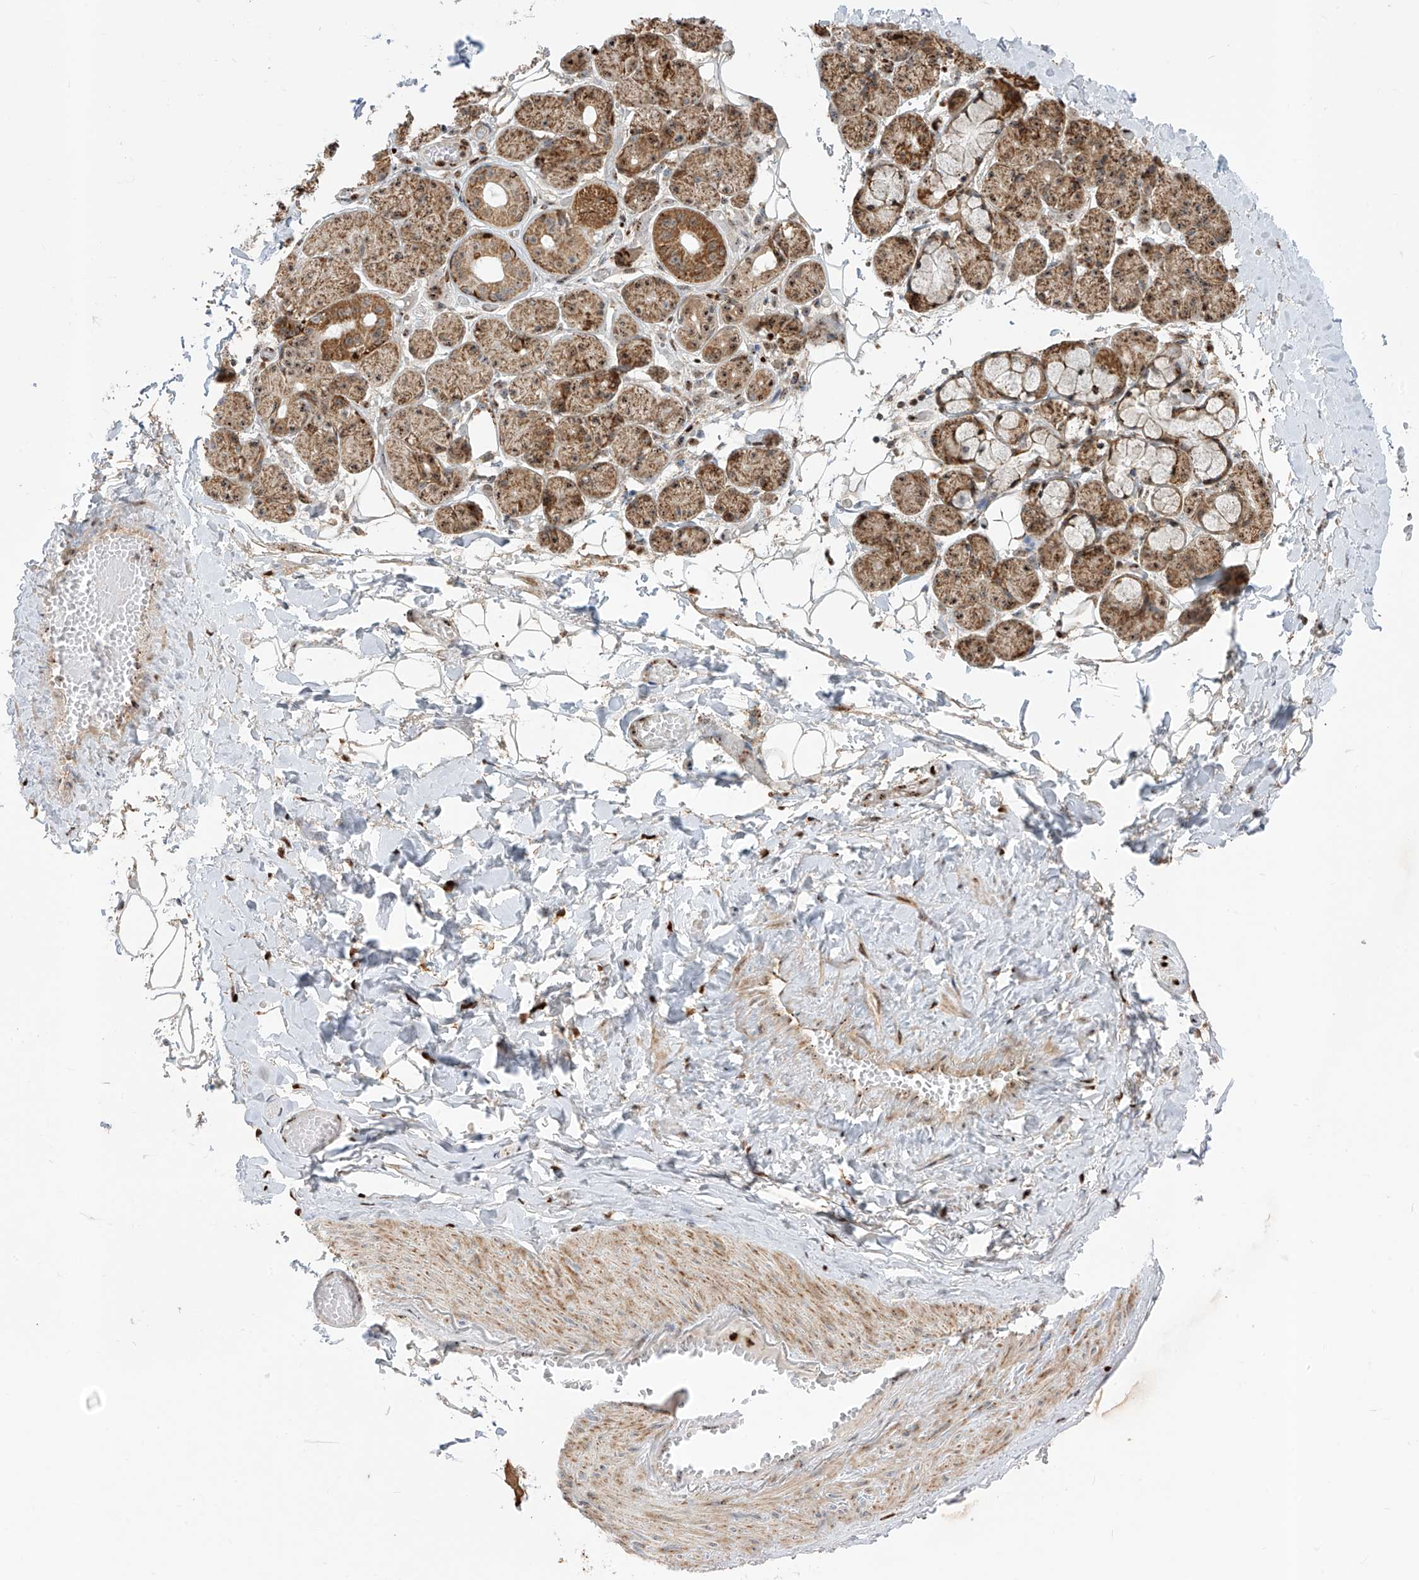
{"staining": {"intensity": "moderate", "quantity": ">75%", "location": "cytoplasmic/membranous,nuclear"}, "tissue": "salivary gland", "cell_type": "Glandular cells", "image_type": "normal", "snomed": [{"axis": "morphology", "description": "Normal tissue, NOS"}, {"axis": "topography", "description": "Salivary gland"}], "caption": "Unremarkable salivary gland shows moderate cytoplasmic/membranous,nuclear staining in about >75% of glandular cells Nuclei are stained in blue..", "gene": "ZBTB8A", "patient": {"sex": "male", "age": 63}}